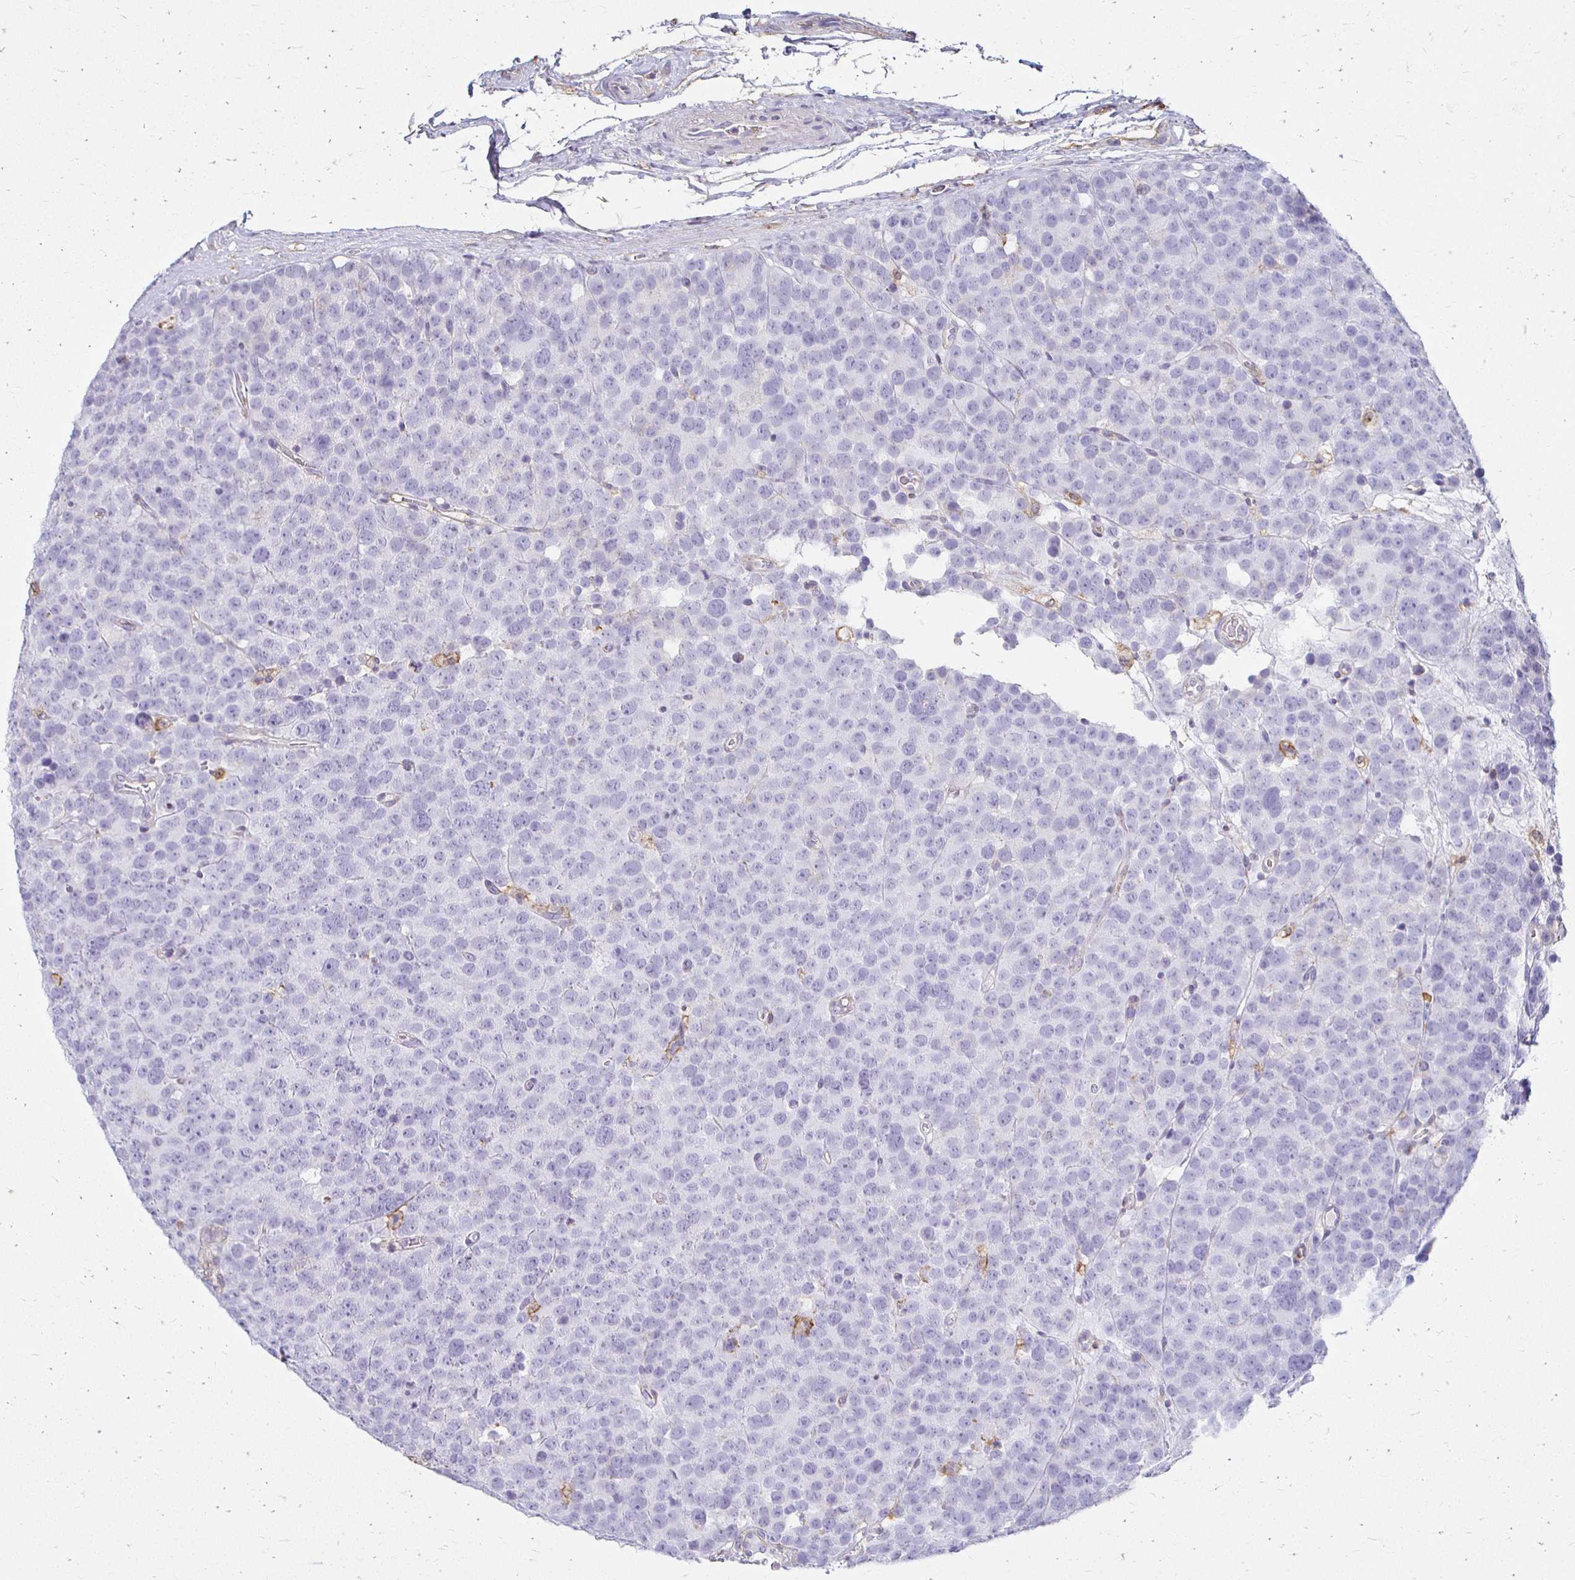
{"staining": {"intensity": "negative", "quantity": "none", "location": "none"}, "tissue": "testis cancer", "cell_type": "Tumor cells", "image_type": "cancer", "snomed": [{"axis": "morphology", "description": "Seminoma, NOS"}, {"axis": "topography", "description": "Testis"}], "caption": "Tumor cells show no significant protein staining in testis cancer (seminoma).", "gene": "TAS1R3", "patient": {"sex": "male", "age": 71}}